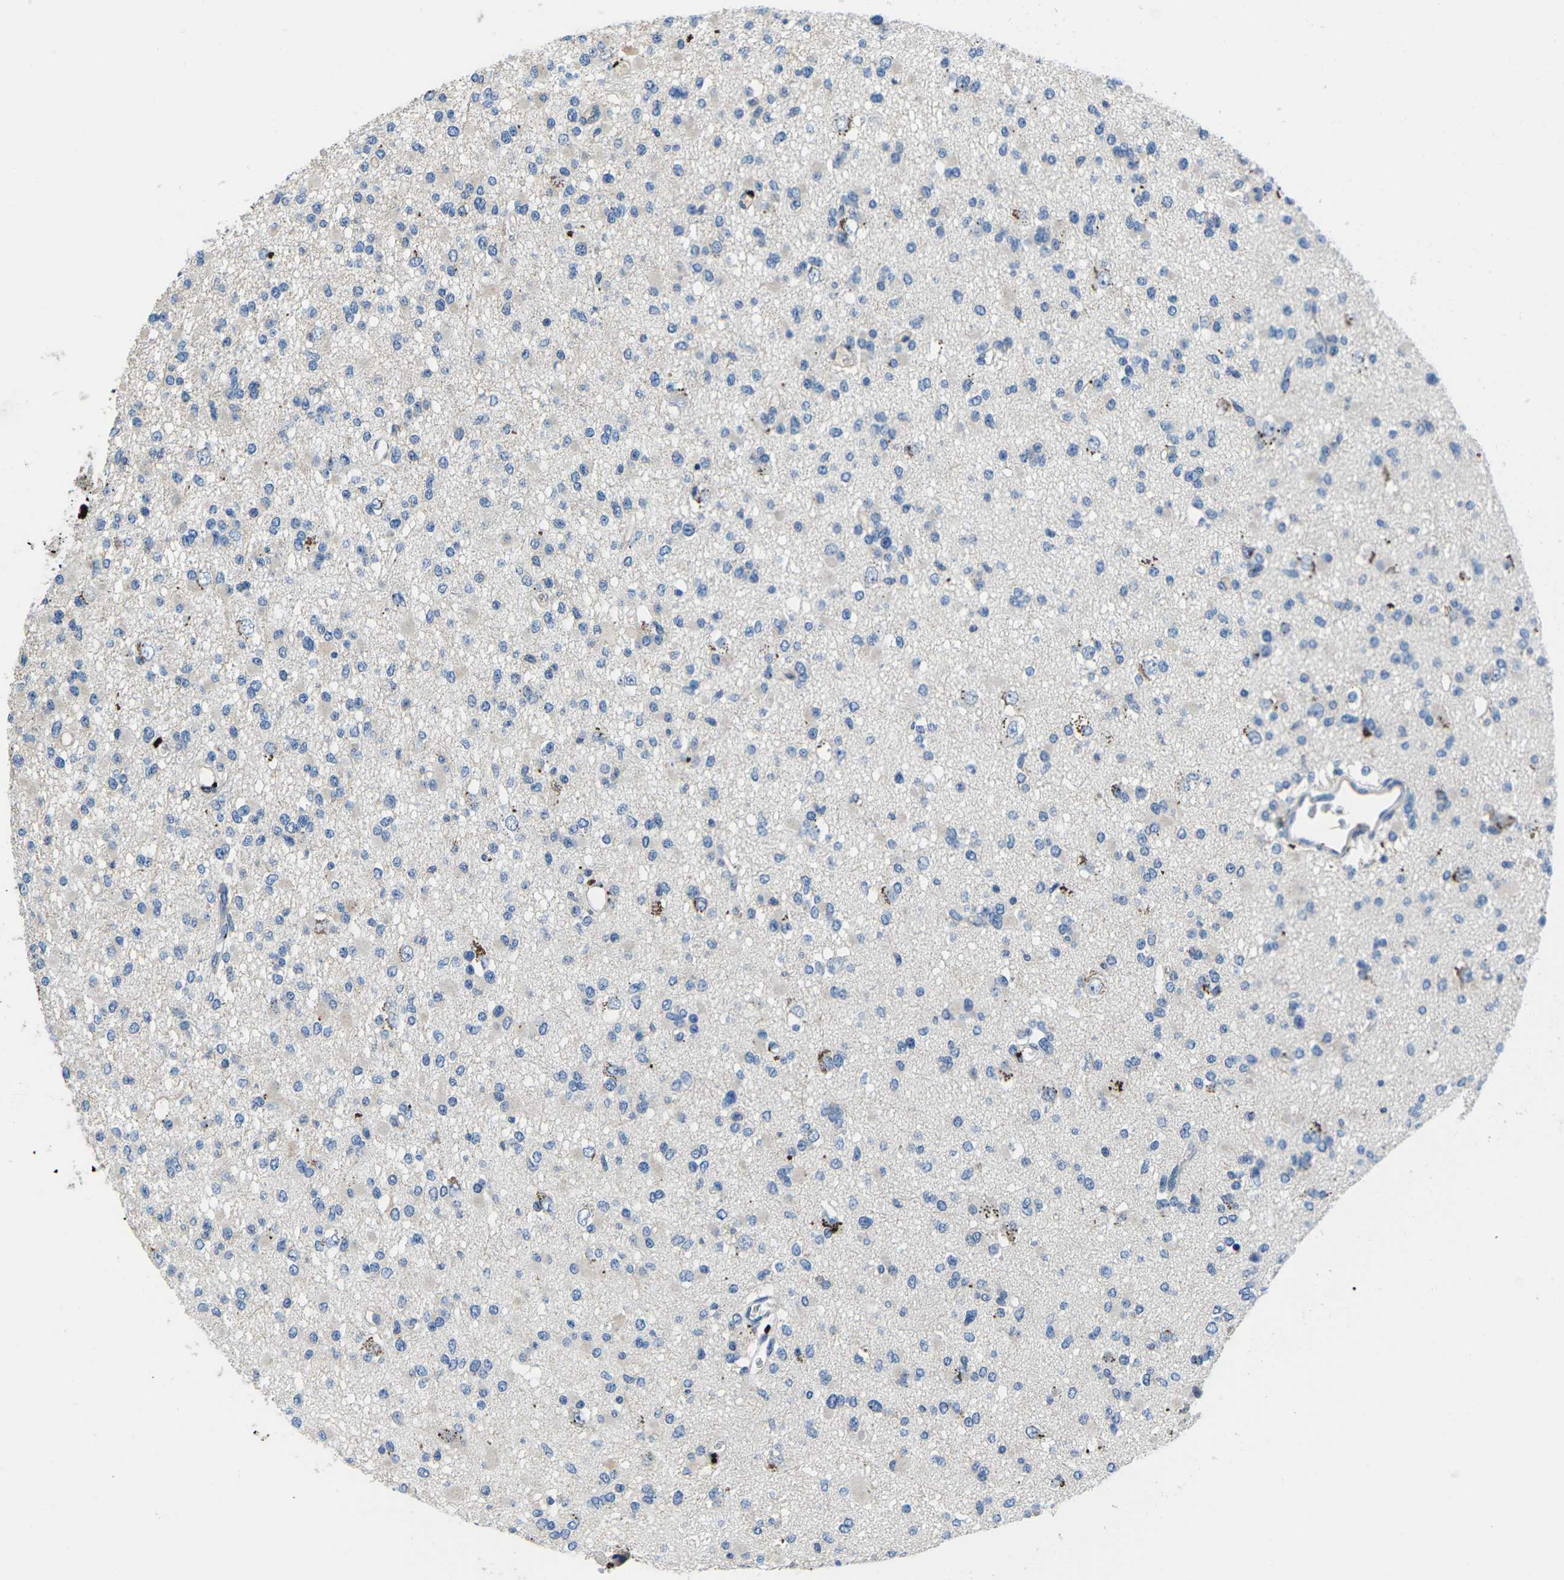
{"staining": {"intensity": "negative", "quantity": "none", "location": "none"}, "tissue": "glioma", "cell_type": "Tumor cells", "image_type": "cancer", "snomed": [{"axis": "morphology", "description": "Glioma, malignant, Low grade"}, {"axis": "topography", "description": "Brain"}], "caption": "Histopathology image shows no significant protein expression in tumor cells of malignant glioma (low-grade).", "gene": "PDCD6IP", "patient": {"sex": "female", "age": 22}}